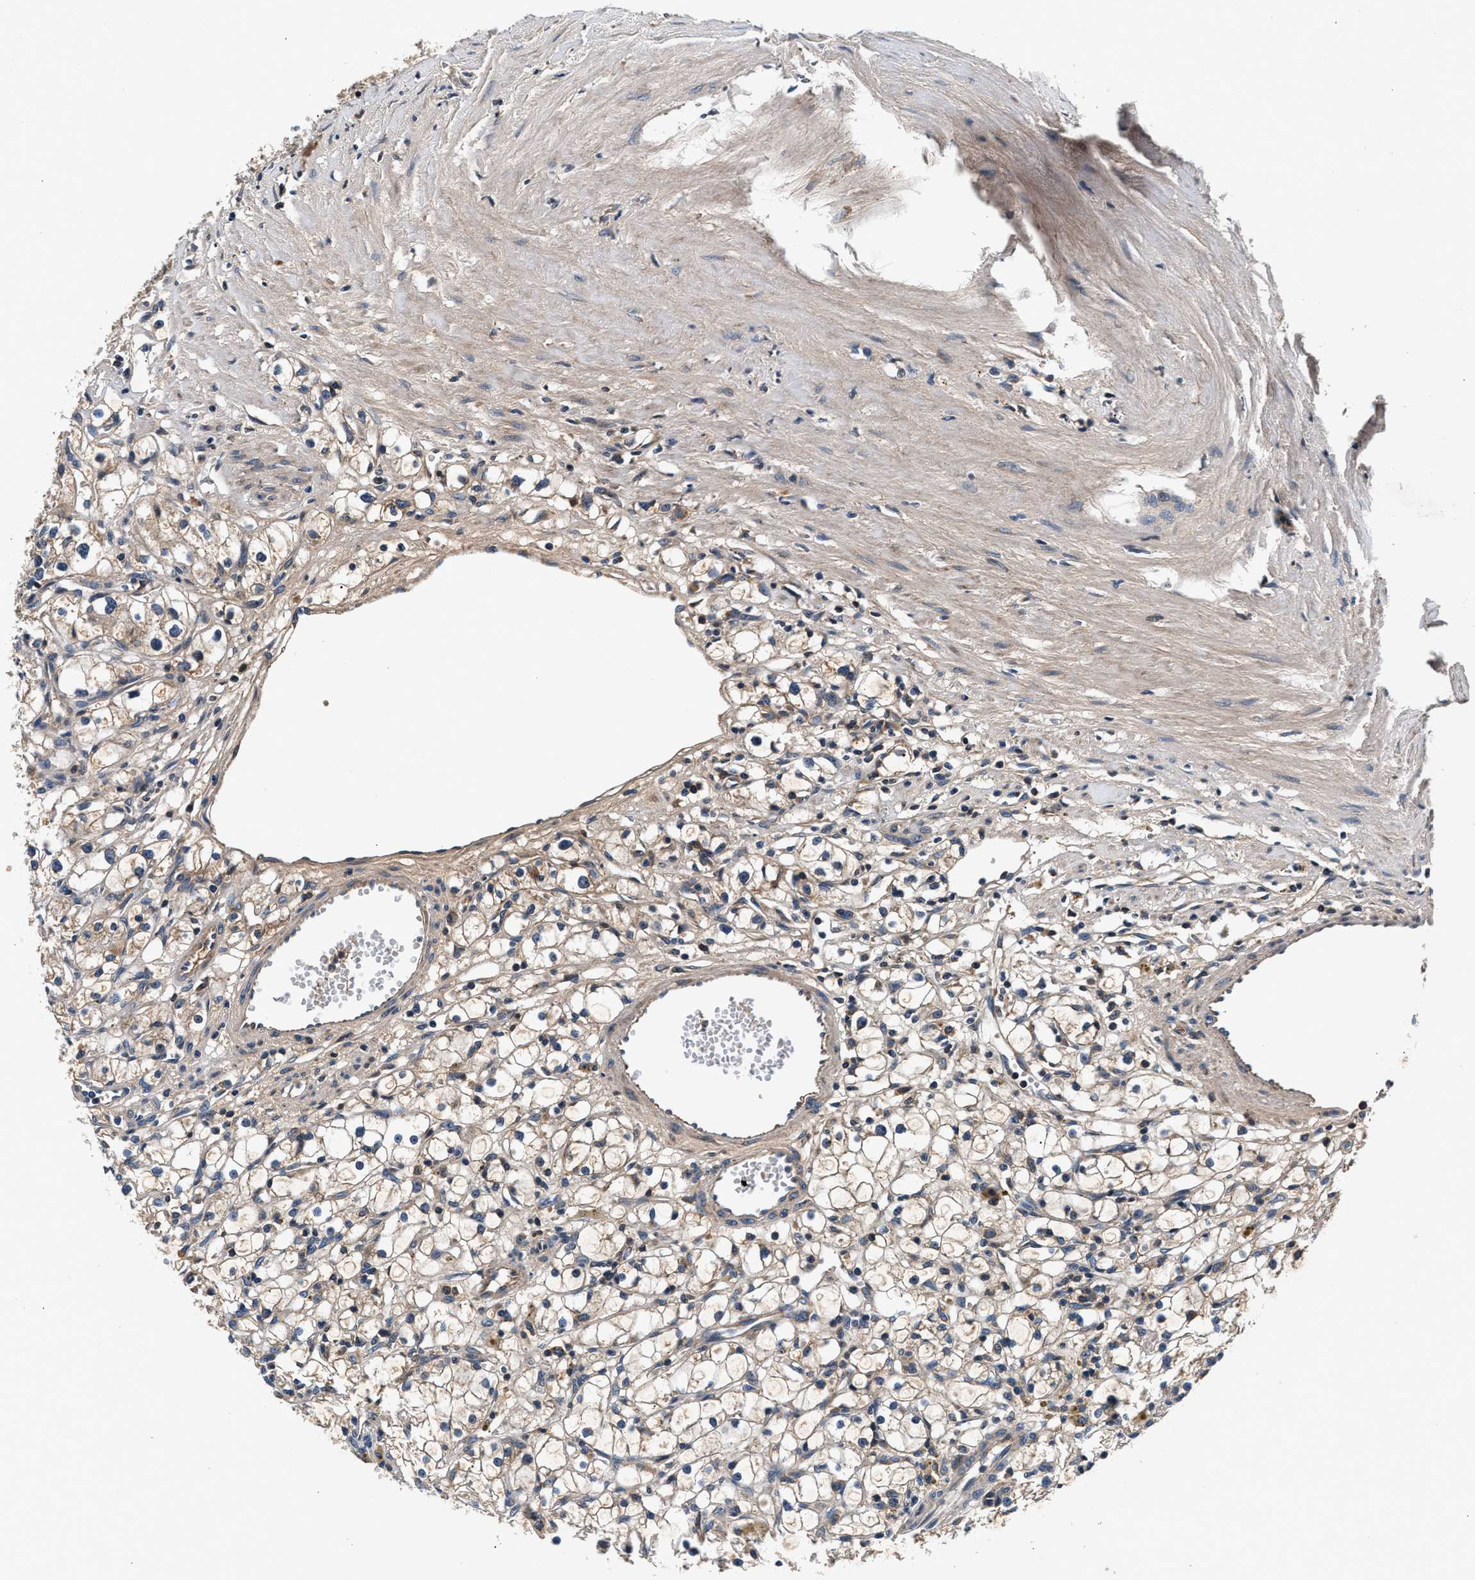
{"staining": {"intensity": "weak", "quantity": ">75%", "location": "cytoplasmic/membranous"}, "tissue": "renal cancer", "cell_type": "Tumor cells", "image_type": "cancer", "snomed": [{"axis": "morphology", "description": "Adenocarcinoma, NOS"}, {"axis": "topography", "description": "Kidney"}], "caption": "A histopathology image of adenocarcinoma (renal) stained for a protein demonstrates weak cytoplasmic/membranous brown staining in tumor cells.", "gene": "IMMT", "patient": {"sex": "male", "age": 56}}